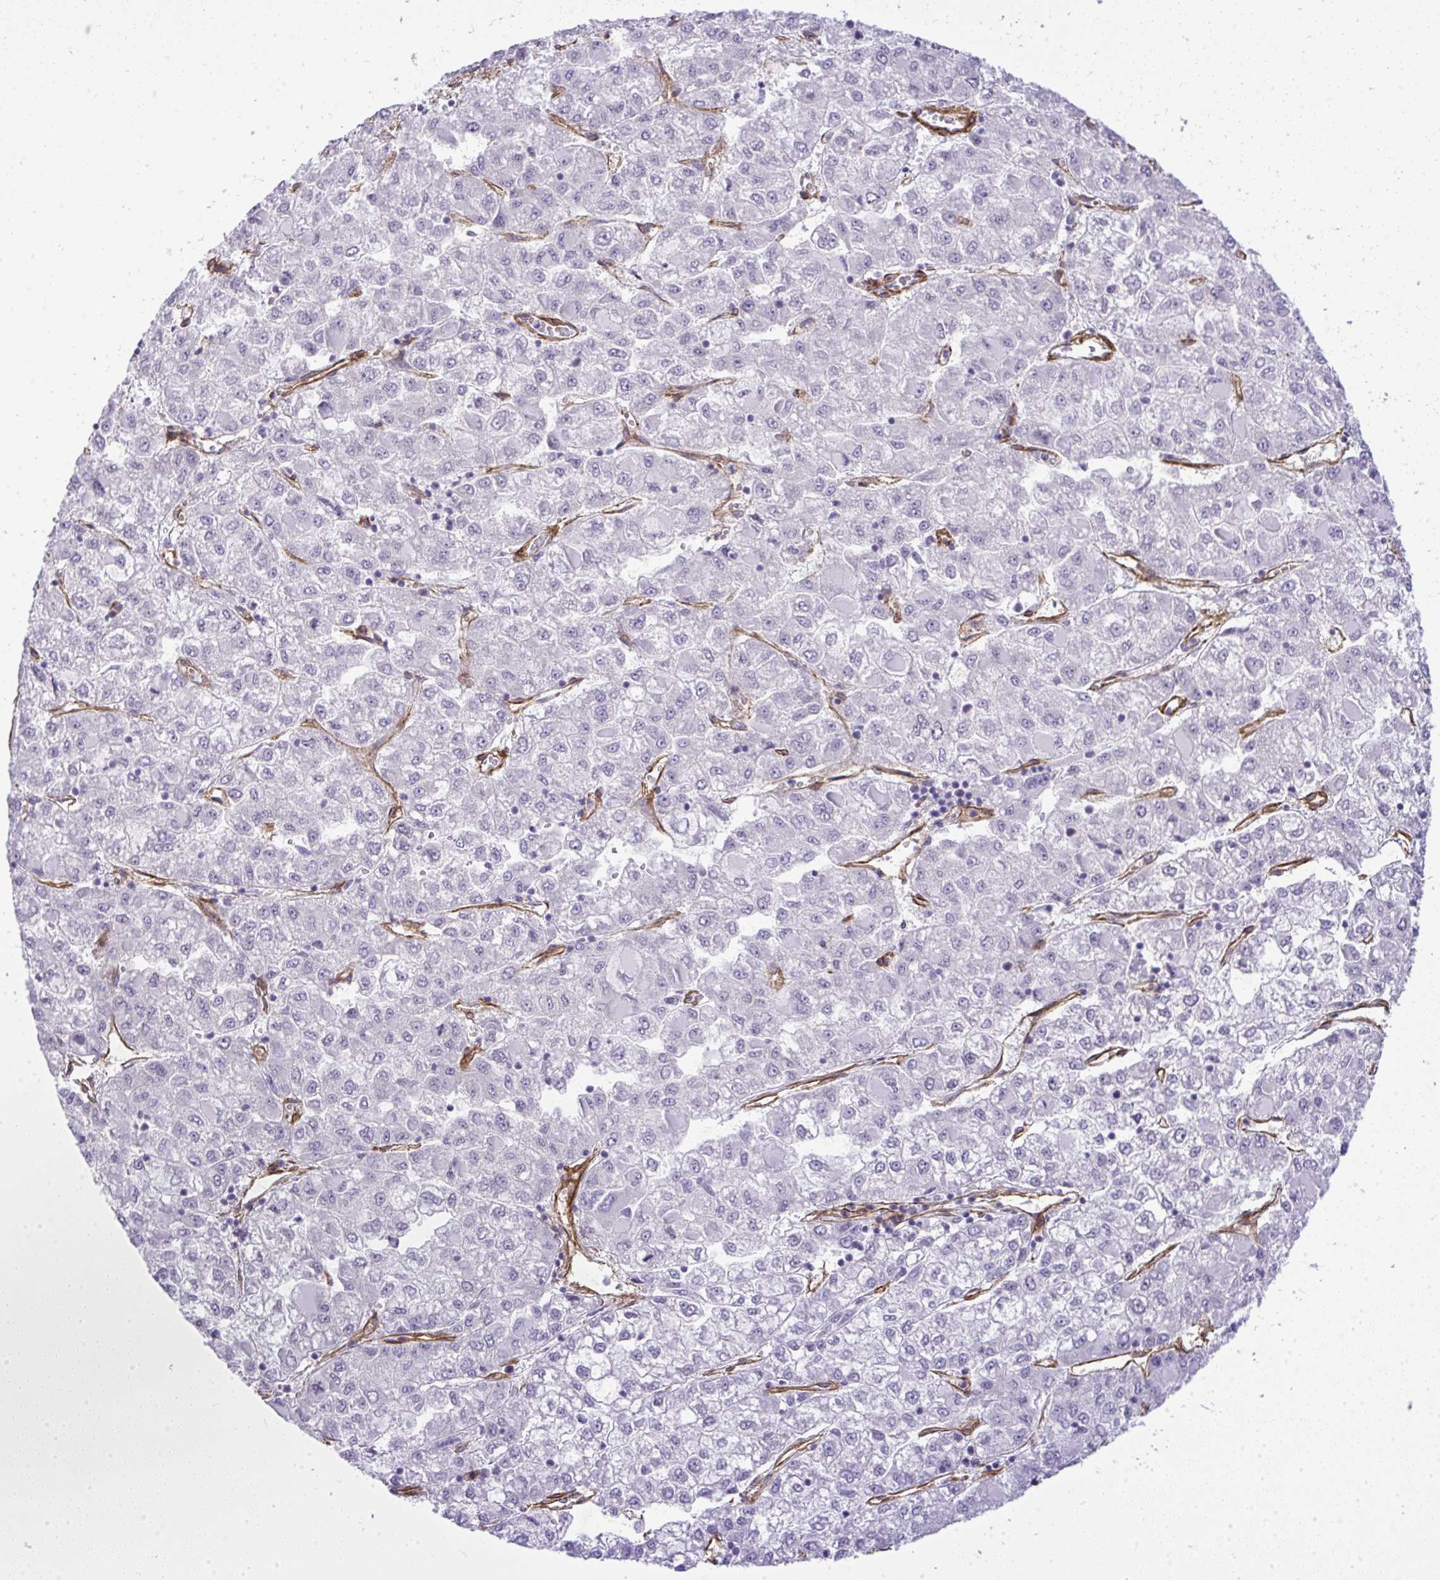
{"staining": {"intensity": "negative", "quantity": "none", "location": "none"}, "tissue": "liver cancer", "cell_type": "Tumor cells", "image_type": "cancer", "snomed": [{"axis": "morphology", "description": "Carcinoma, Hepatocellular, NOS"}, {"axis": "topography", "description": "Liver"}], "caption": "High power microscopy photomicrograph of an IHC photomicrograph of liver hepatocellular carcinoma, revealing no significant positivity in tumor cells.", "gene": "UBE2S", "patient": {"sex": "male", "age": 40}}